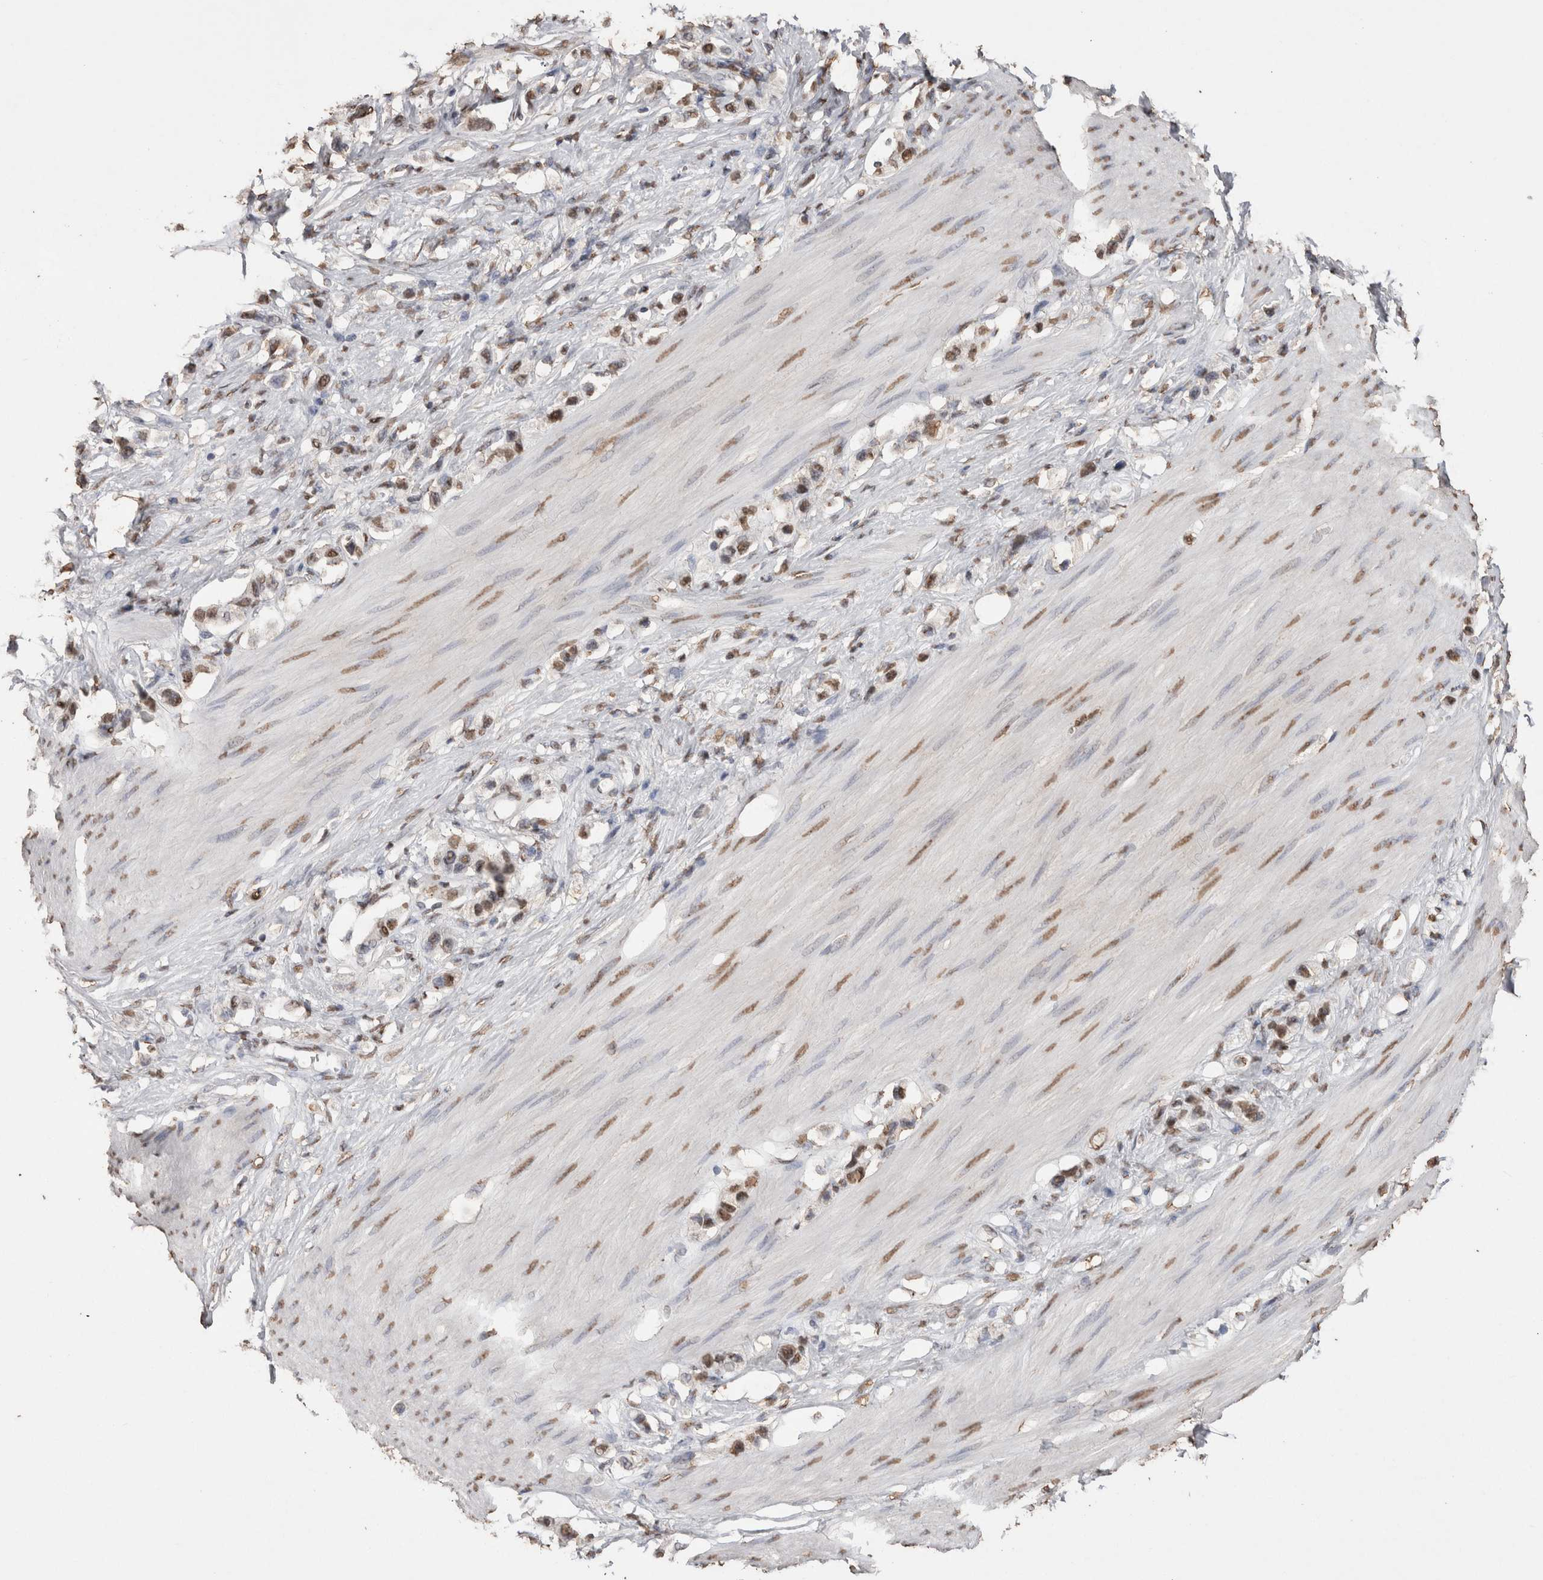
{"staining": {"intensity": "moderate", "quantity": ">75%", "location": "nuclear"}, "tissue": "stomach cancer", "cell_type": "Tumor cells", "image_type": "cancer", "snomed": [{"axis": "morphology", "description": "Adenocarcinoma, NOS"}, {"axis": "topography", "description": "Stomach"}], "caption": "Brown immunohistochemical staining in adenocarcinoma (stomach) reveals moderate nuclear expression in about >75% of tumor cells.", "gene": "NTHL1", "patient": {"sex": "female", "age": 65}}